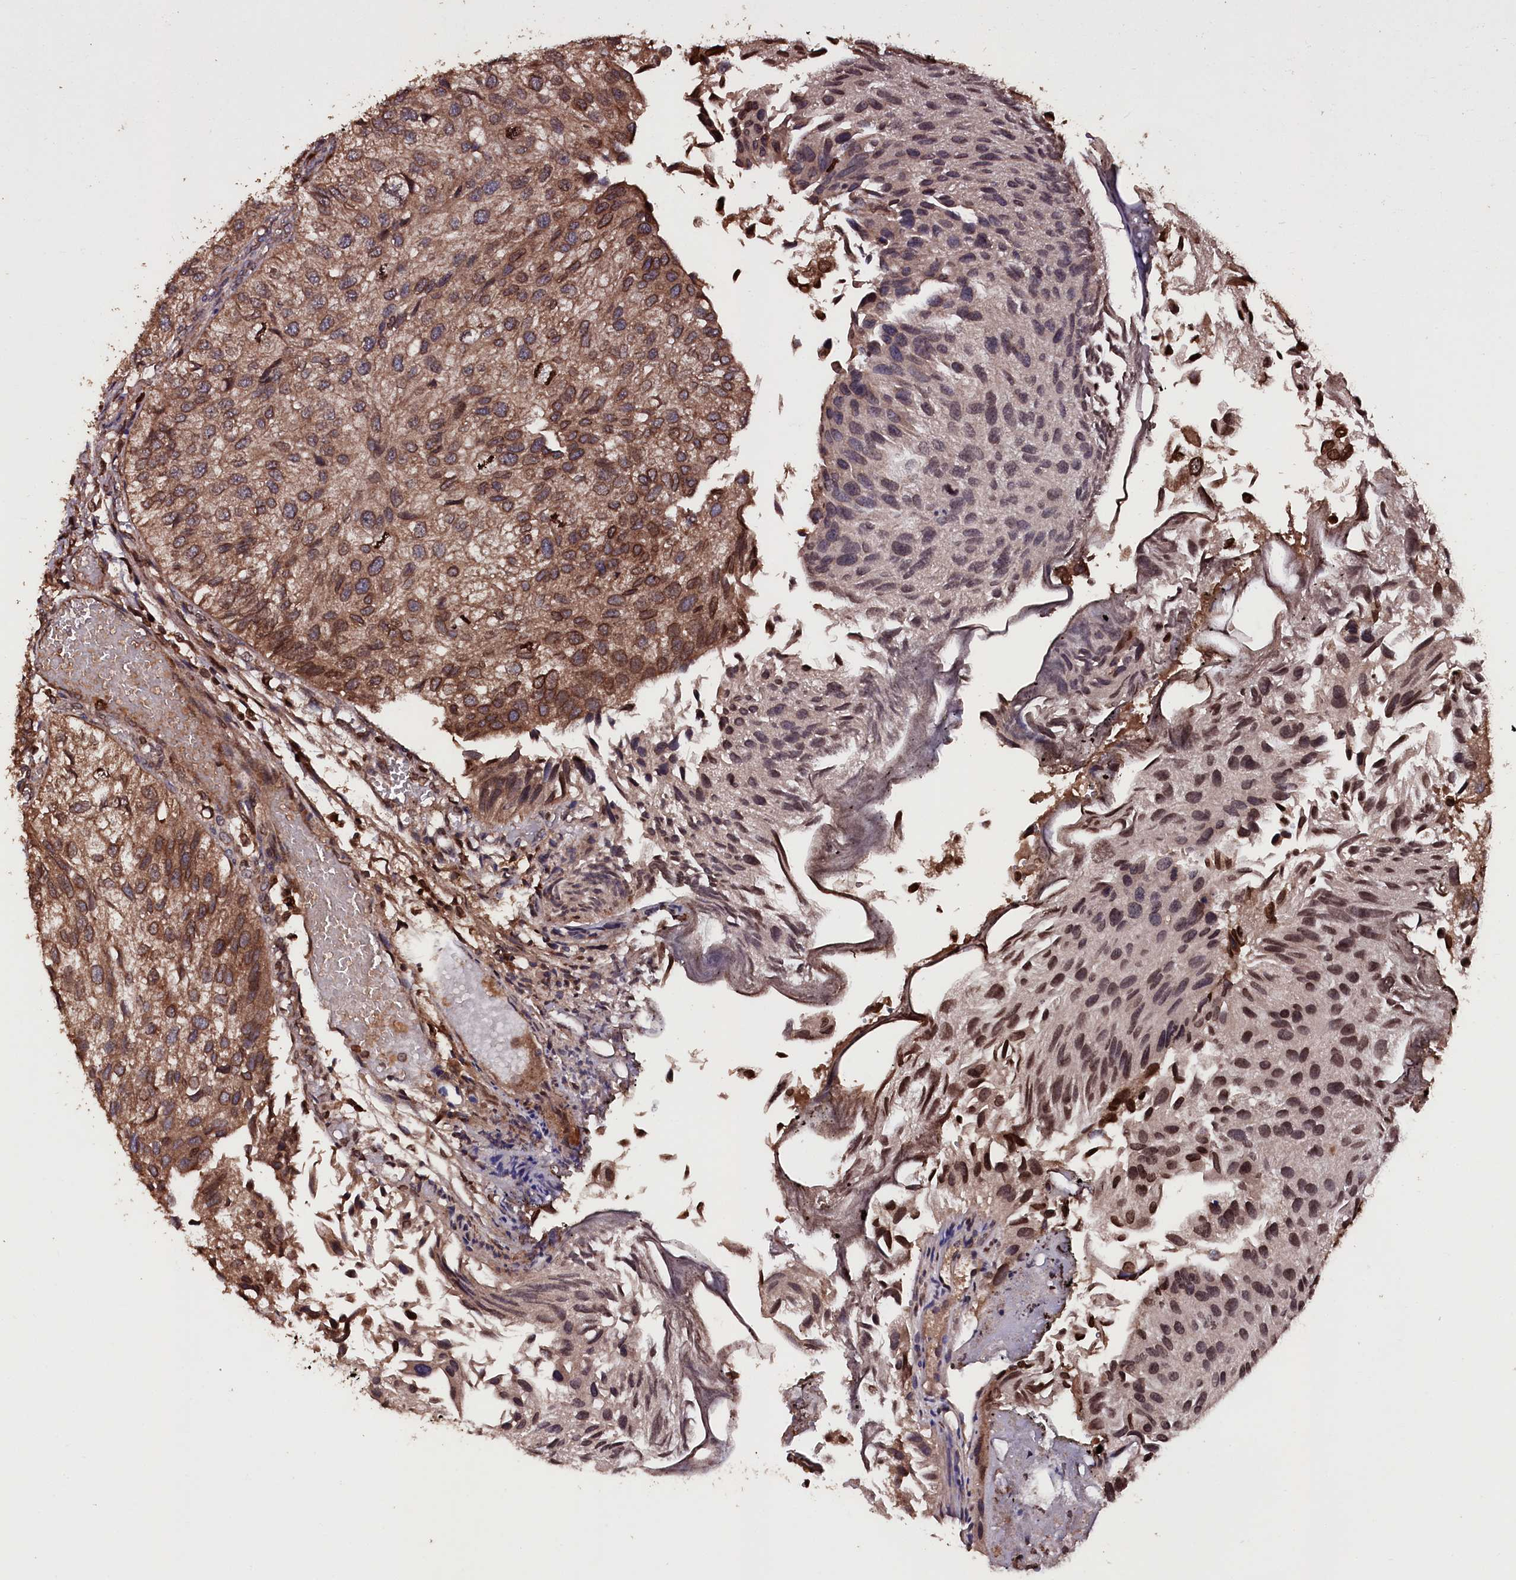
{"staining": {"intensity": "moderate", "quantity": ">75%", "location": "cytoplasmic/membranous,nuclear"}, "tissue": "urothelial cancer", "cell_type": "Tumor cells", "image_type": "cancer", "snomed": [{"axis": "morphology", "description": "Urothelial carcinoma, Low grade"}, {"axis": "topography", "description": "Urinary bladder"}], "caption": "This histopathology image exhibits immunohistochemistry staining of urothelial cancer, with medium moderate cytoplasmic/membranous and nuclear staining in about >75% of tumor cells.", "gene": "MYO1H", "patient": {"sex": "female", "age": 89}}